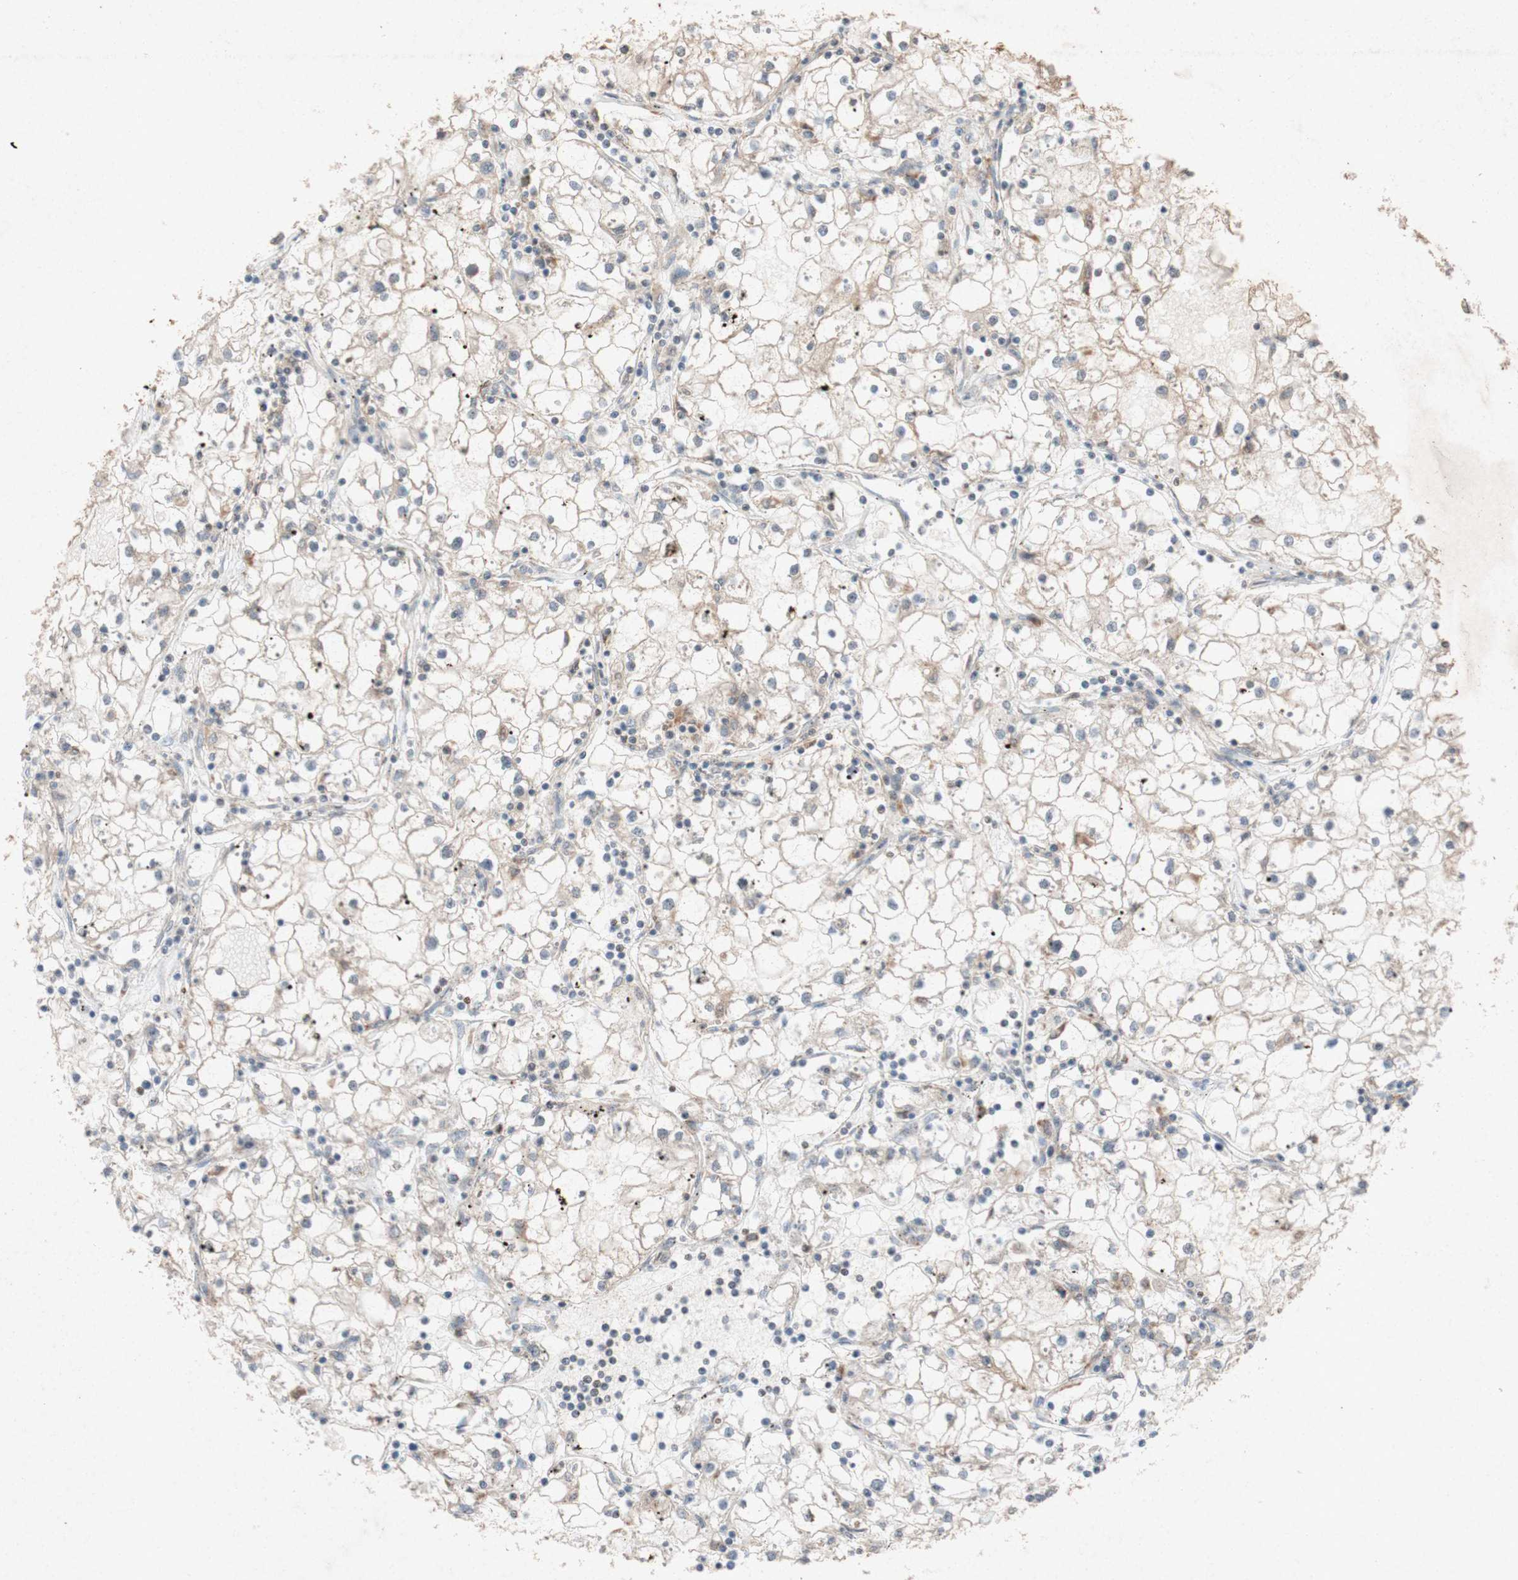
{"staining": {"intensity": "weak", "quantity": "<25%", "location": "cytoplasmic/membranous"}, "tissue": "renal cancer", "cell_type": "Tumor cells", "image_type": "cancer", "snomed": [{"axis": "morphology", "description": "Adenocarcinoma, NOS"}, {"axis": "topography", "description": "Kidney"}], "caption": "Immunohistochemical staining of human renal cancer demonstrates no significant positivity in tumor cells.", "gene": "ATP6V1F", "patient": {"sex": "male", "age": 56}}